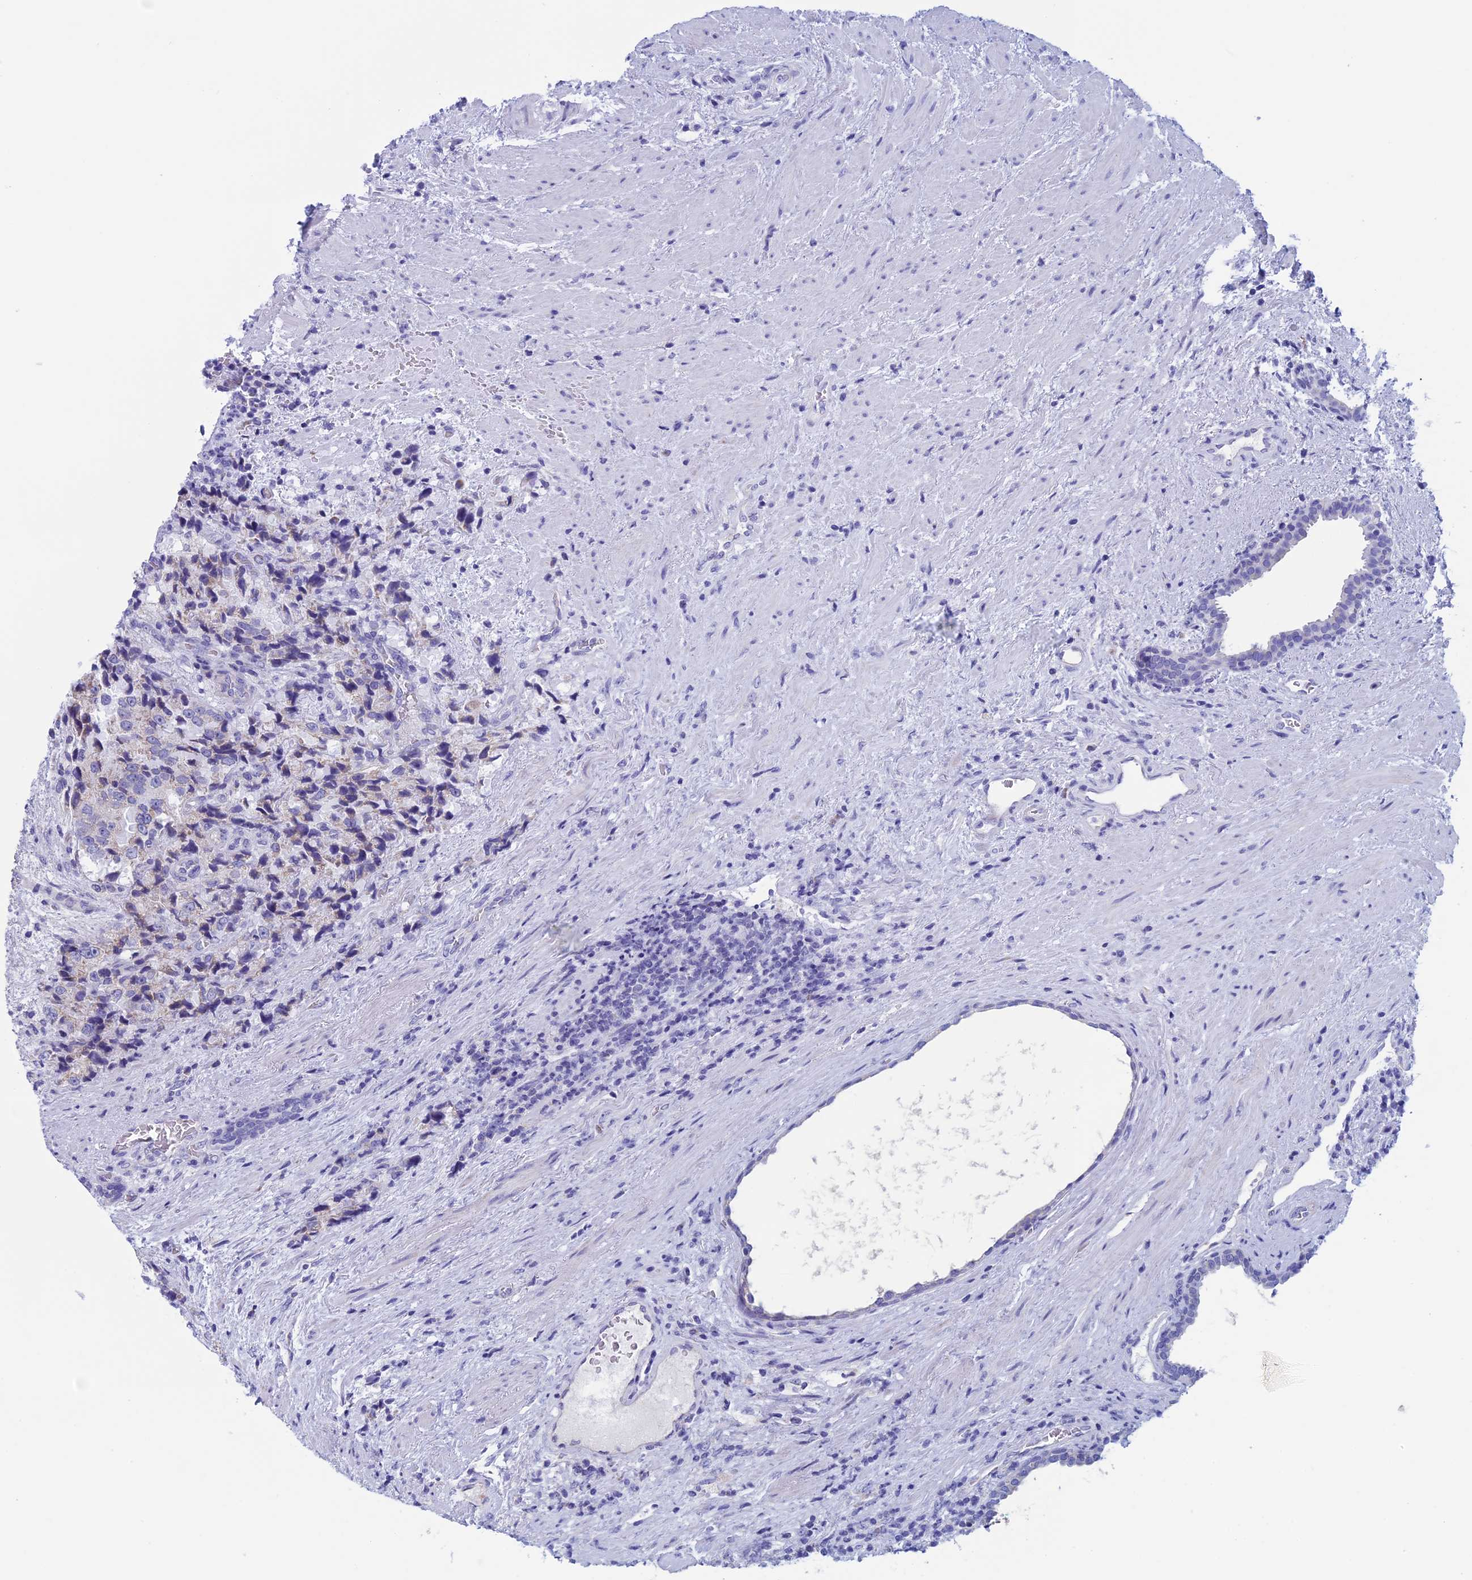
{"staining": {"intensity": "negative", "quantity": "none", "location": "none"}, "tissue": "prostate cancer", "cell_type": "Tumor cells", "image_type": "cancer", "snomed": [{"axis": "morphology", "description": "Adenocarcinoma, High grade"}, {"axis": "topography", "description": "Prostate"}], "caption": "This histopathology image is of prostate adenocarcinoma (high-grade) stained with immunohistochemistry (IHC) to label a protein in brown with the nuclei are counter-stained blue. There is no positivity in tumor cells.", "gene": "NDUFB9", "patient": {"sex": "male", "age": 70}}